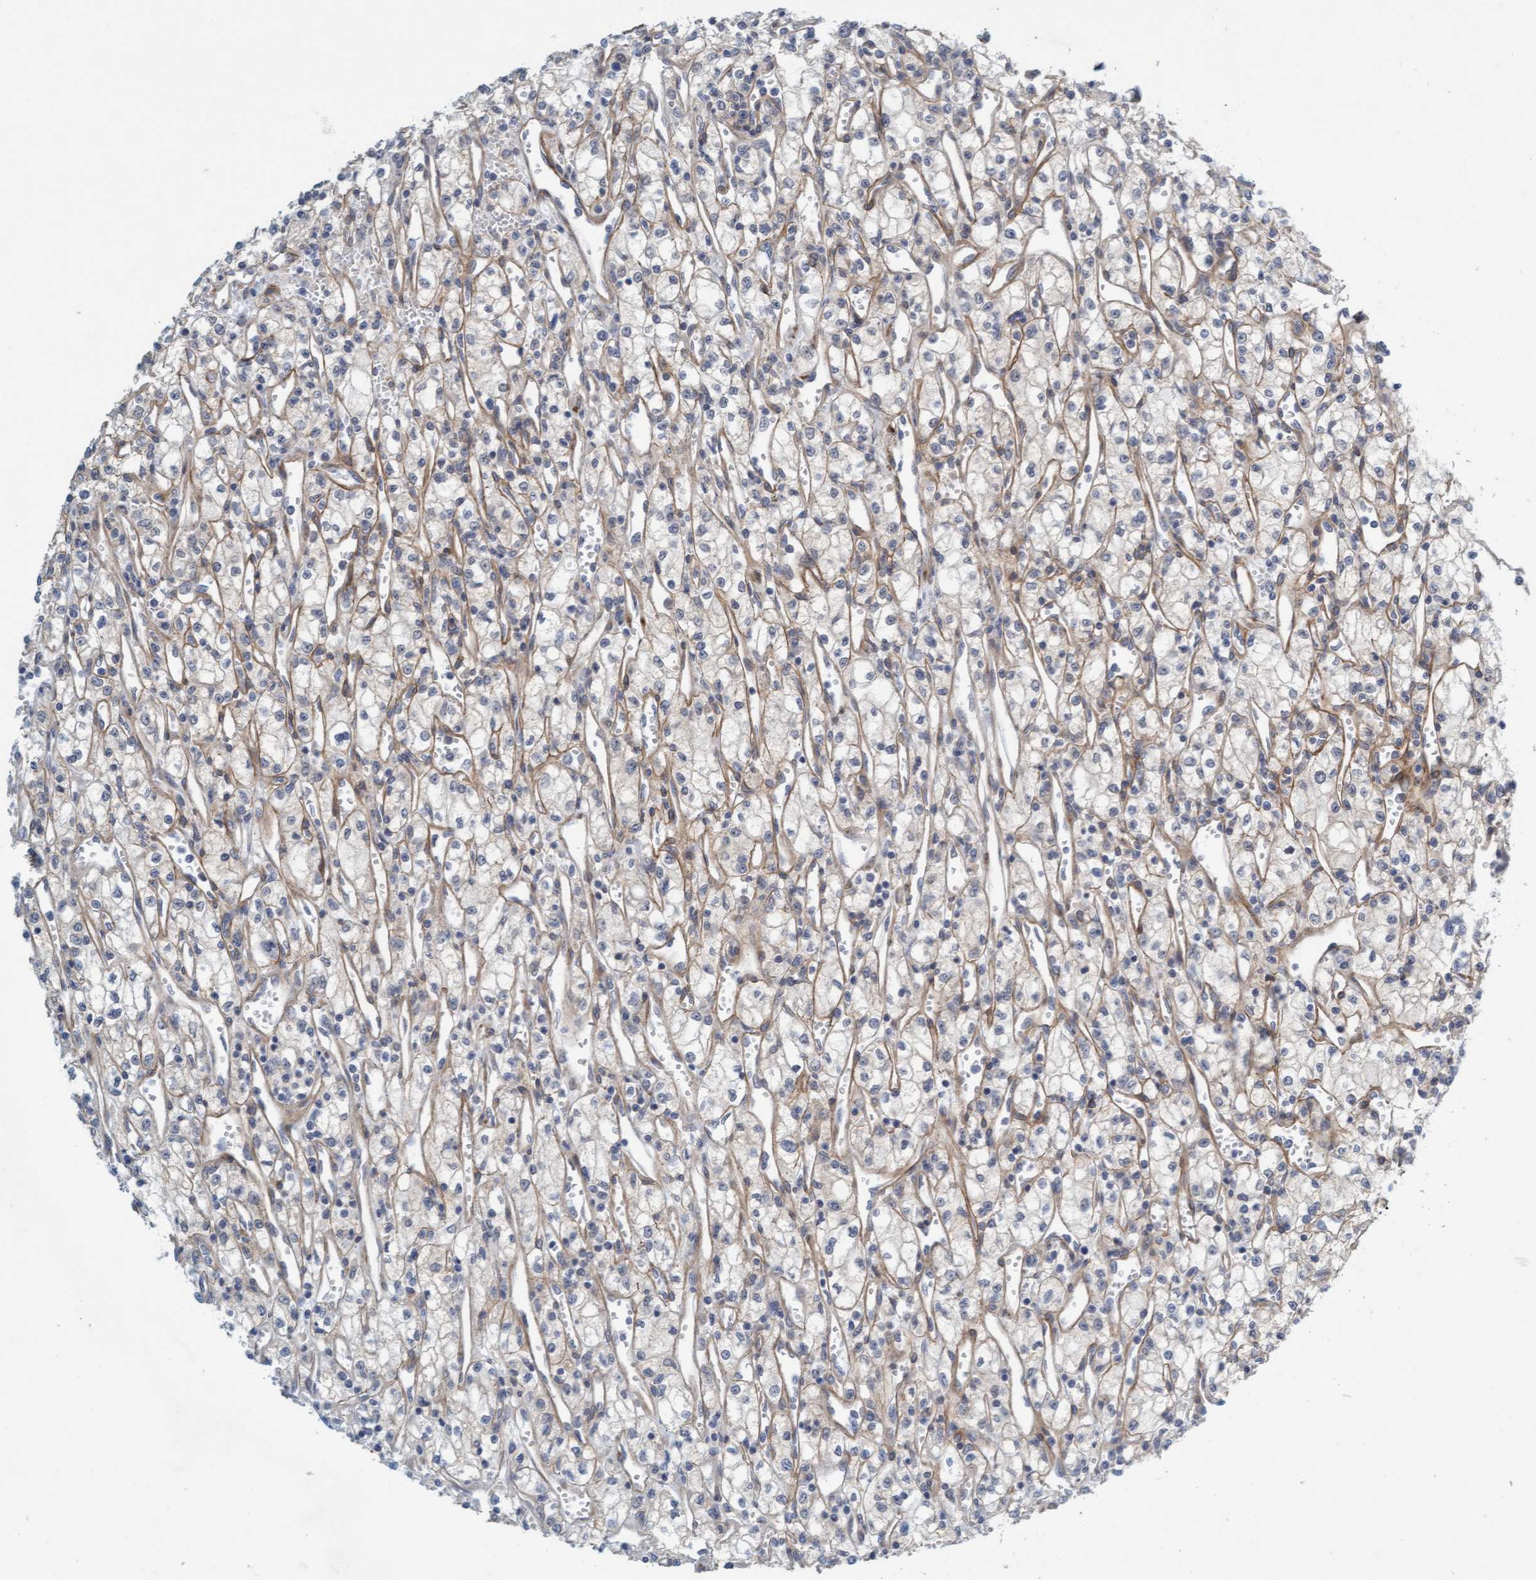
{"staining": {"intensity": "negative", "quantity": "none", "location": "none"}, "tissue": "renal cancer", "cell_type": "Tumor cells", "image_type": "cancer", "snomed": [{"axis": "morphology", "description": "Adenocarcinoma, NOS"}, {"axis": "topography", "description": "Kidney"}], "caption": "The photomicrograph shows no staining of tumor cells in adenocarcinoma (renal).", "gene": "TSTD2", "patient": {"sex": "male", "age": 59}}